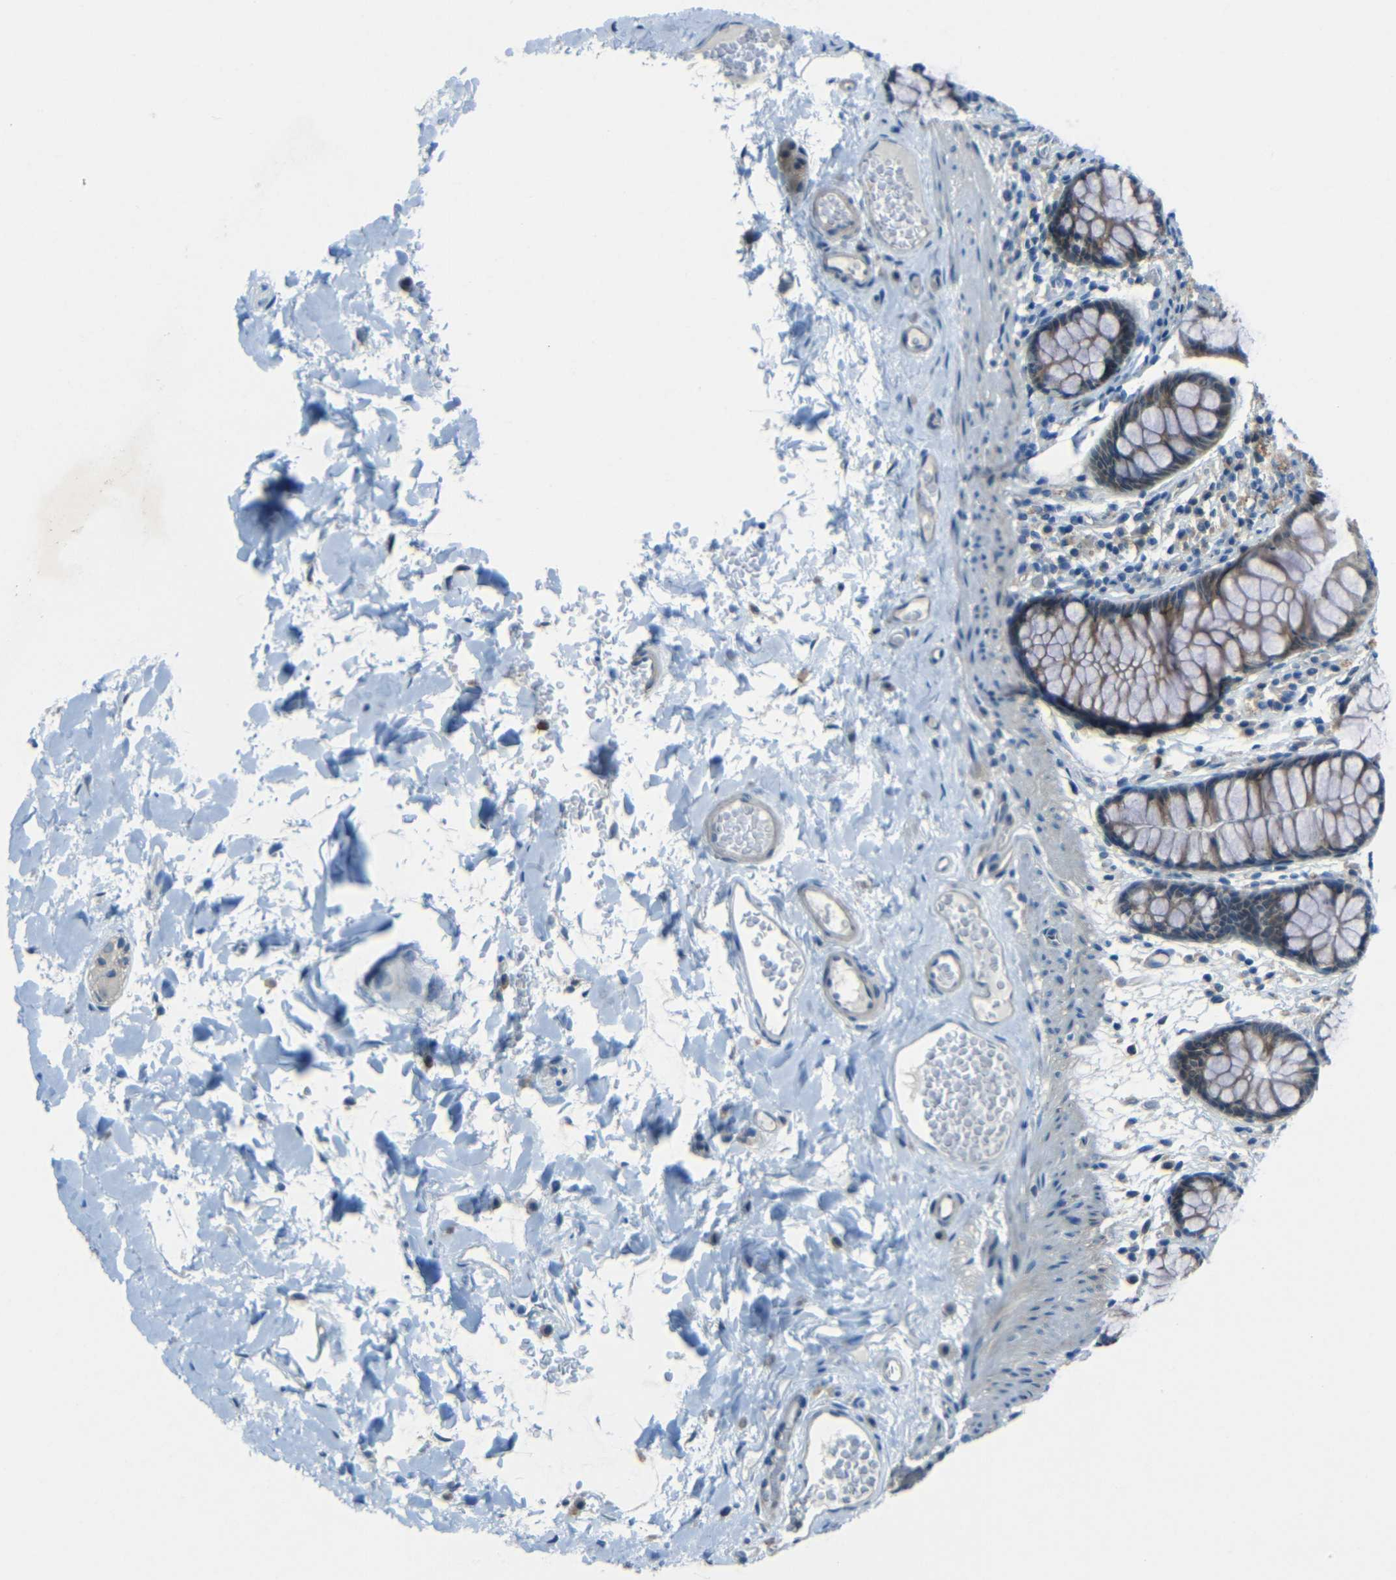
{"staining": {"intensity": "negative", "quantity": "none", "location": "none"}, "tissue": "colon", "cell_type": "Endothelial cells", "image_type": "normal", "snomed": [{"axis": "morphology", "description": "Normal tissue, NOS"}, {"axis": "topography", "description": "Colon"}], "caption": "IHC image of unremarkable colon: human colon stained with DAB (3,3'-diaminobenzidine) reveals no significant protein expression in endothelial cells. (Stains: DAB immunohistochemistry (IHC) with hematoxylin counter stain, Microscopy: brightfield microscopy at high magnification).", "gene": "ANKRD22", "patient": {"sex": "female", "age": 55}}